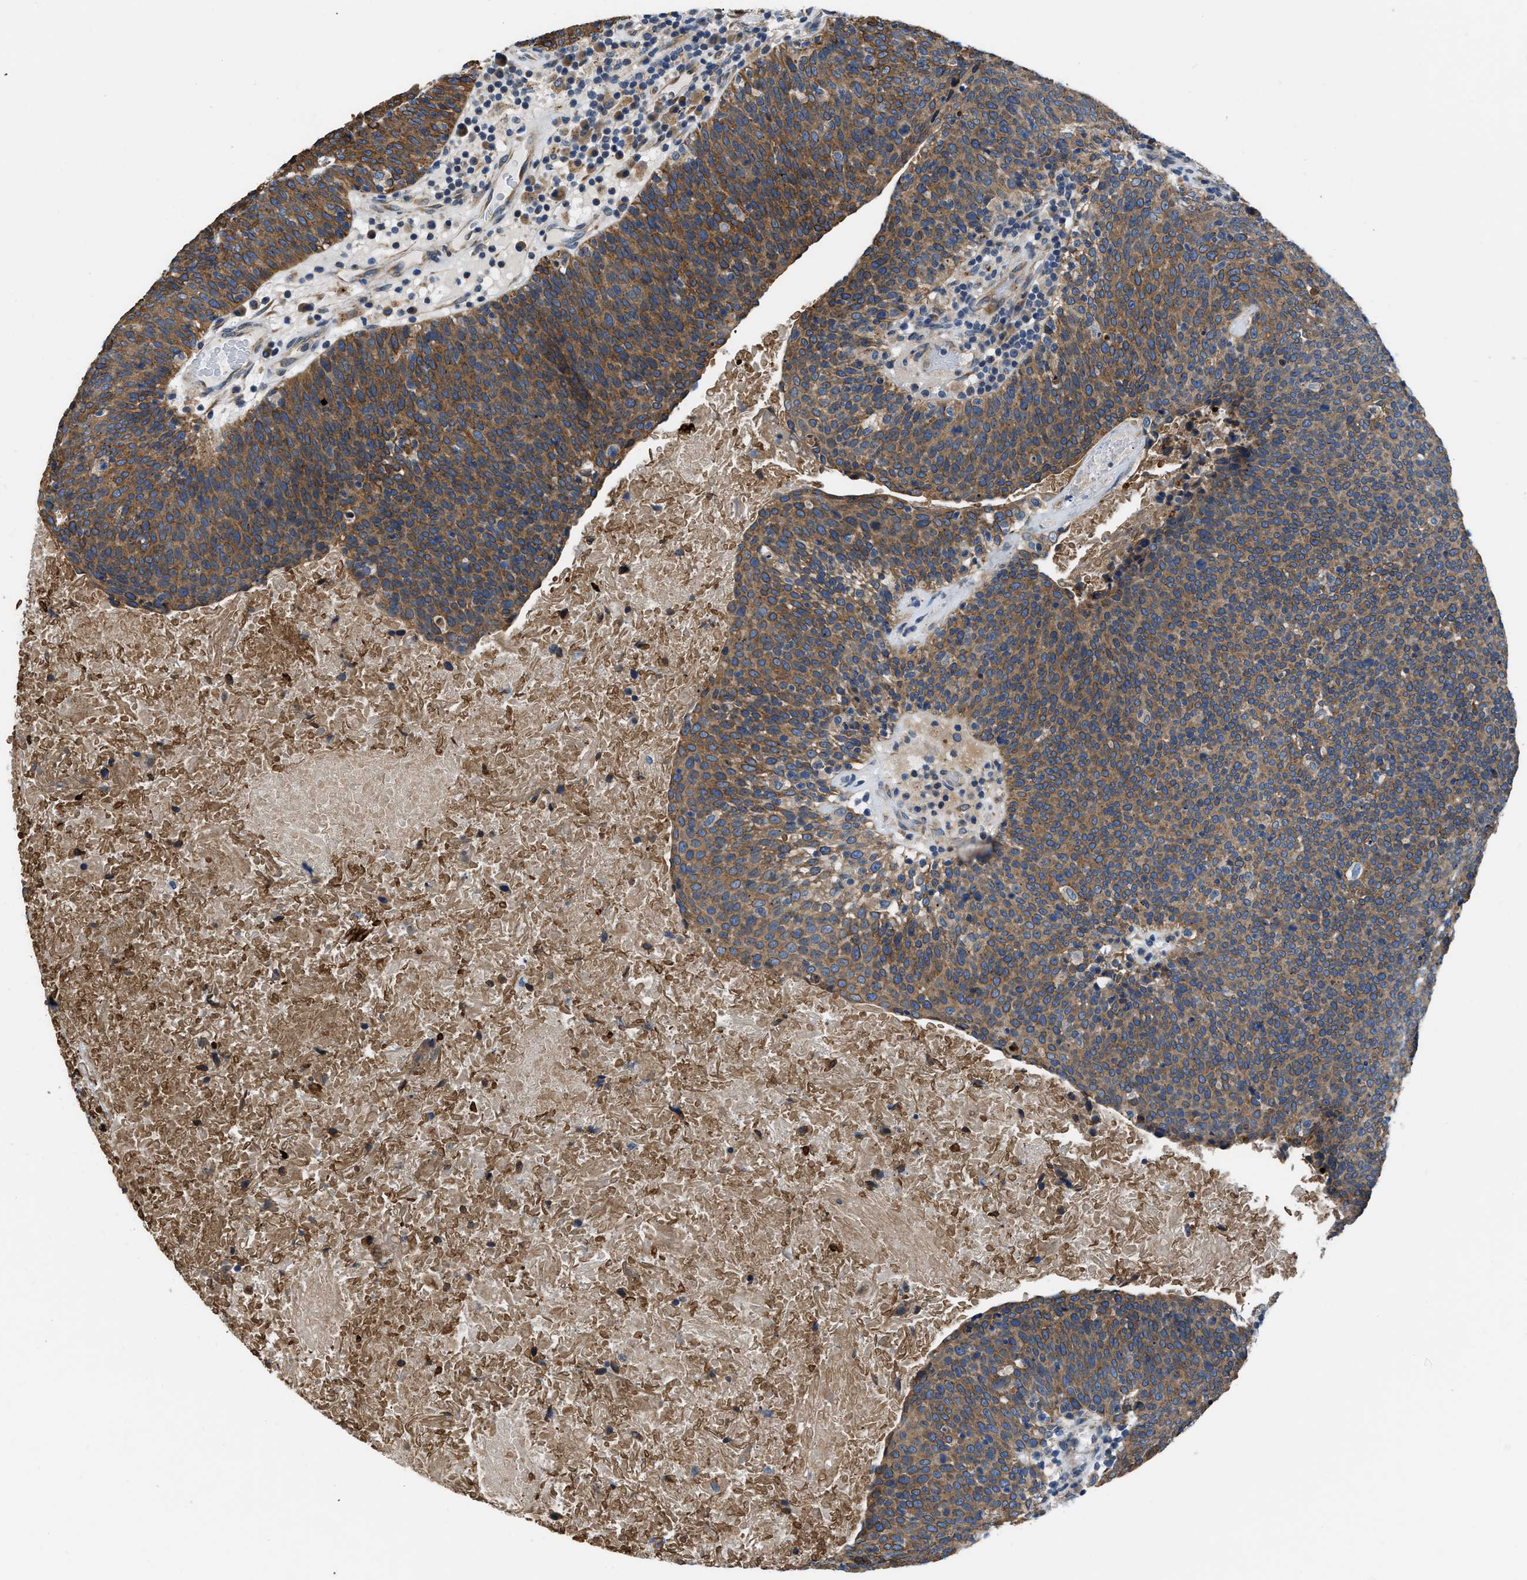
{"staining": {"intensity": "moderate", "quantity": ">75%", "location": "cytoplasmic/membranous"}, "tissue": "head and neck cancer", "cell_type": "Tumor cells", "image_type": "cancer", "snomed": [{"axis": "morphology", "description": "Squamous cell carcinoma, NOS"}, {"axis": "morphology", "description": "Squamous cell carcinoma, metastatic, NOS"}, {"axis": "topography", "description": "Lymph node"}, {"axis": "topography", "description": "Head-Neck"}], "caption": "This photomicrograph reveals IHC staining of human squamous cell carcinoma (head and neck), with medium moderate cytoplasmic/membranous staining in about >75% of tumor cells.", "gene": "ARL6IP5", "patient": {"sex": "male", "age": 62}}